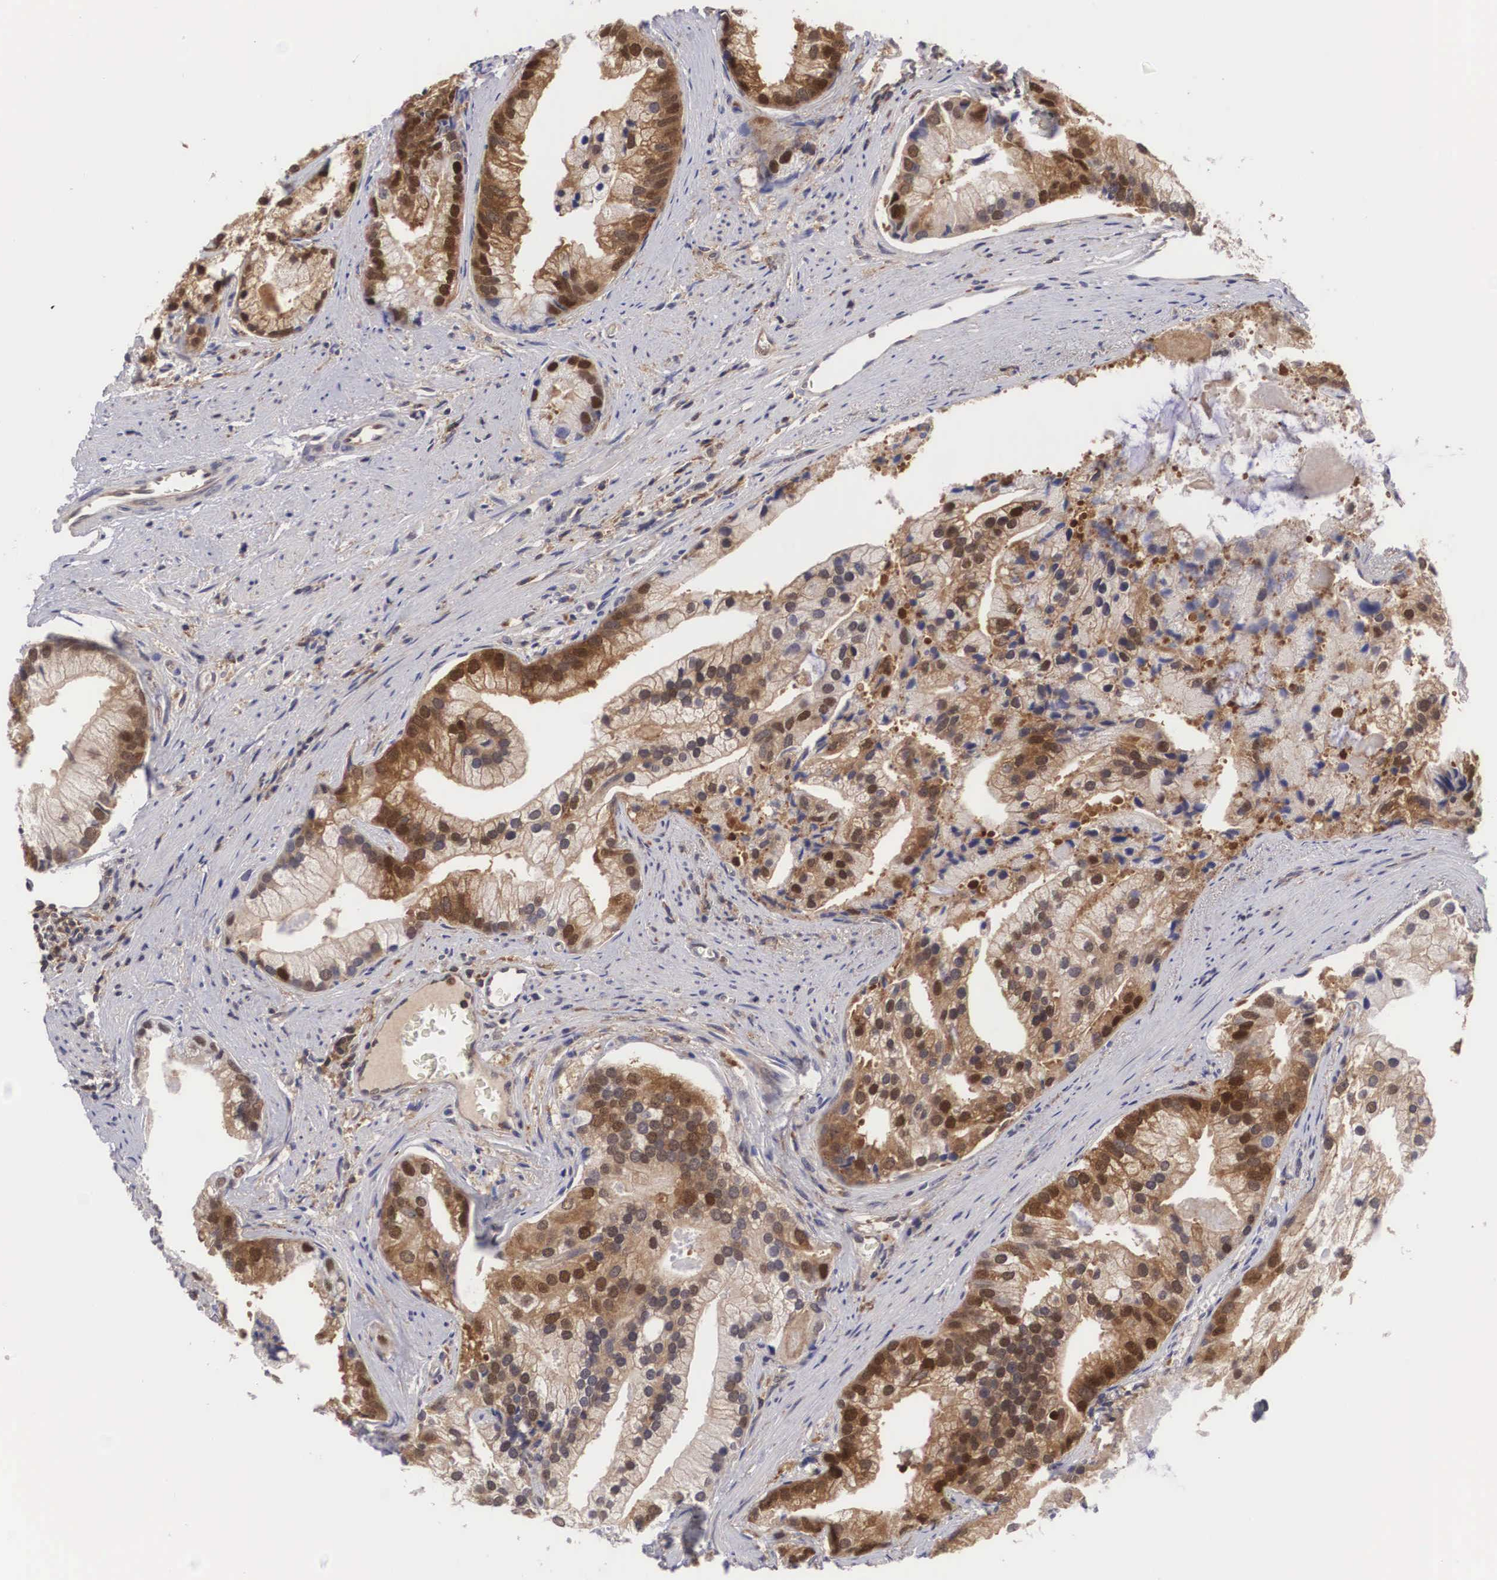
{"staining": {"intensity": "moderate", "quantity": ">75%", "location": "cytoplasmic/membranous,nuclear"}, "tissue": "prostate cancer", "cell_type": "Tumor cells", "image_type": "cancer", "snomed": [{"axis": "morphology", "description": "Adenocarcinoma, Low grade"}, {"axis": "topography", "description": "Prostate"}], "caption": "Human adenocarcinoma (low-grade) (prostate) stained for a protein (brown) displays moderate cytoplasmic/membranous and nuclear positive expression in about >75% of tumor cells.", "gene": "ADSL", "patient": {"sex": "male", "age": 71}}